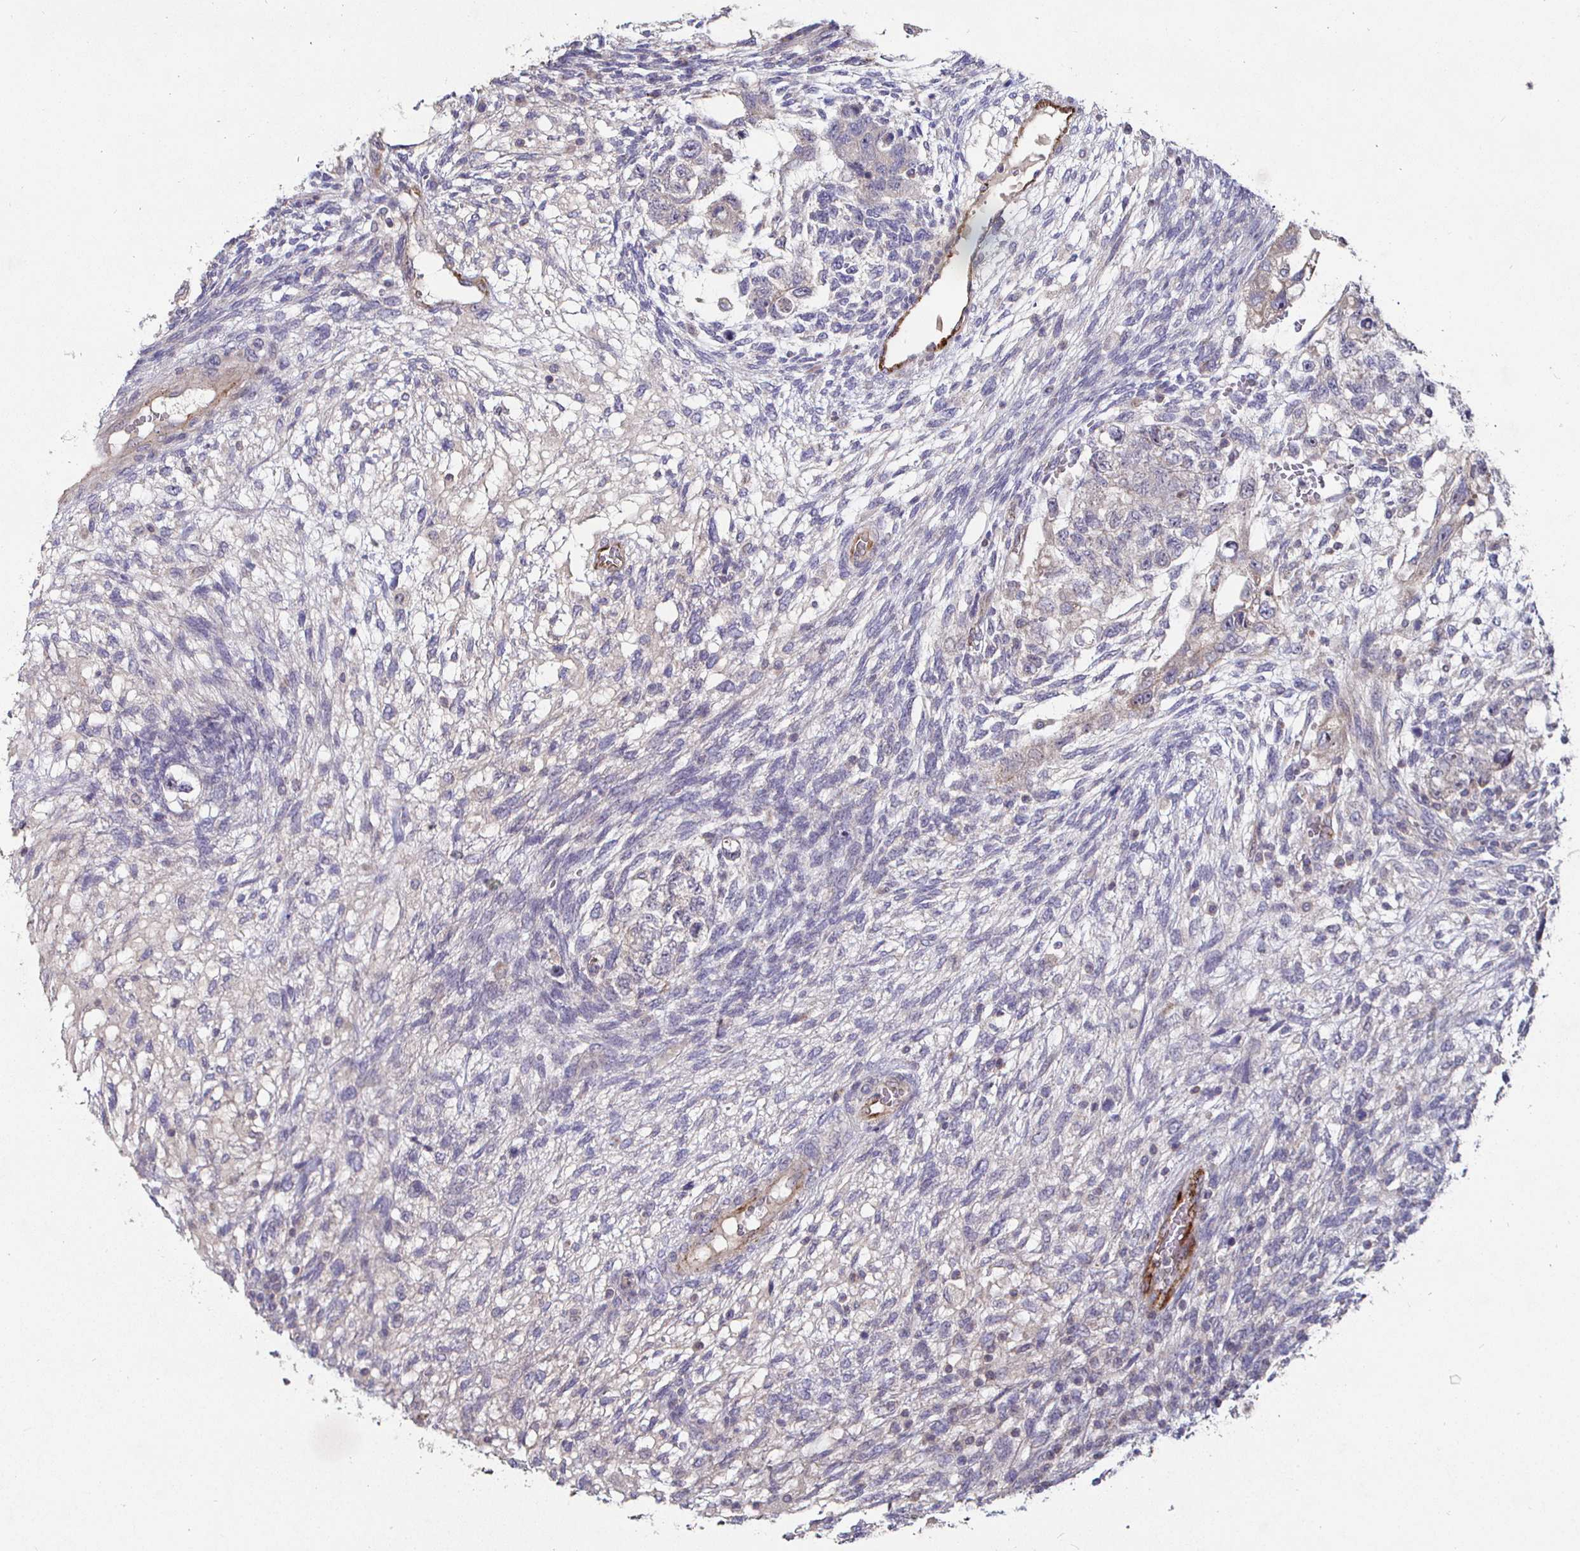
{"staining": {"intensity": "negative", "quantity": "none", "location": "none"}, "tissue": "testis cancer", "cell_type": "Tumor cells", "image_type": "cancer", "snomed": [{"axis": "morphology", "description": "Normal tissue, NOS"}, {"axis": "morphology", "description": "Carcinoma, Embryonal, NOS"}, {"axis": "topography", "description": "Testis"}], "caption": "A high-resolution micrograph shows immunohistochemistry (IHC) staining of testis cancer, which displays no significant expression in tumor cells.", "gene": "NRSN1", "patient": {"sex": "male", "age": 36}}